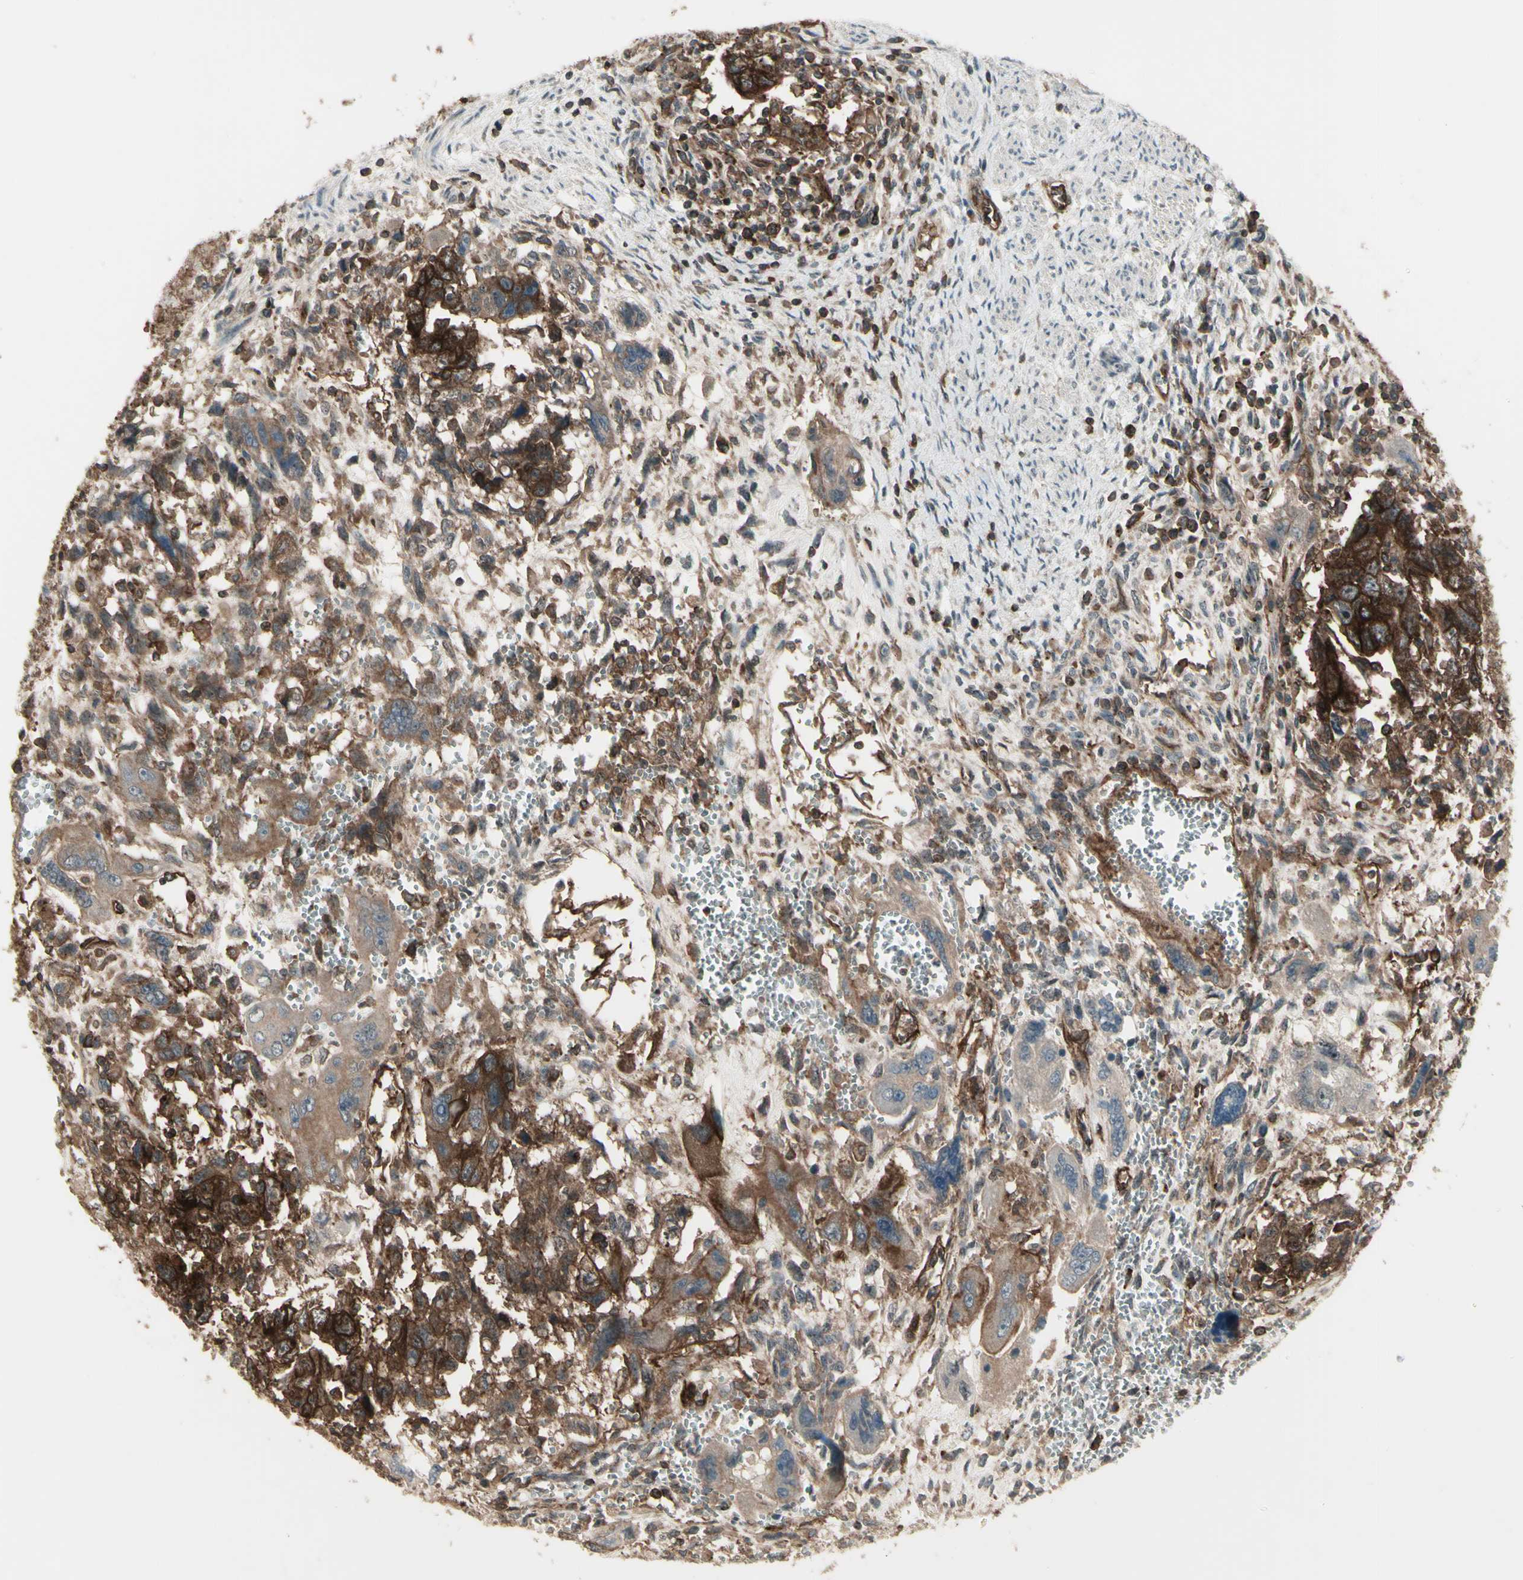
{"staining": {"intensity": "strong", "quantity": ">75%", "location": "cytoplasmic/membranous"}, "tissue": "testis cancer", "cell_type": "Tumor cells", "image_type": "cancer", "snomed": [{"axis": "morphology", "description": "Carcinoma, Embryonal, NOS"}, {"axis": "topography", "description": "Testis"}], "caption": "DAB (3,3'-diaminobenzidine) immunohistochemical staining of testis embryonal carcinoma demonstrates strong cytoplasmic/membranous protein expression in approximately >75% of tumor cells.", "gene": "FXYD5", "patient": {"sex": "male", "age": 28}}